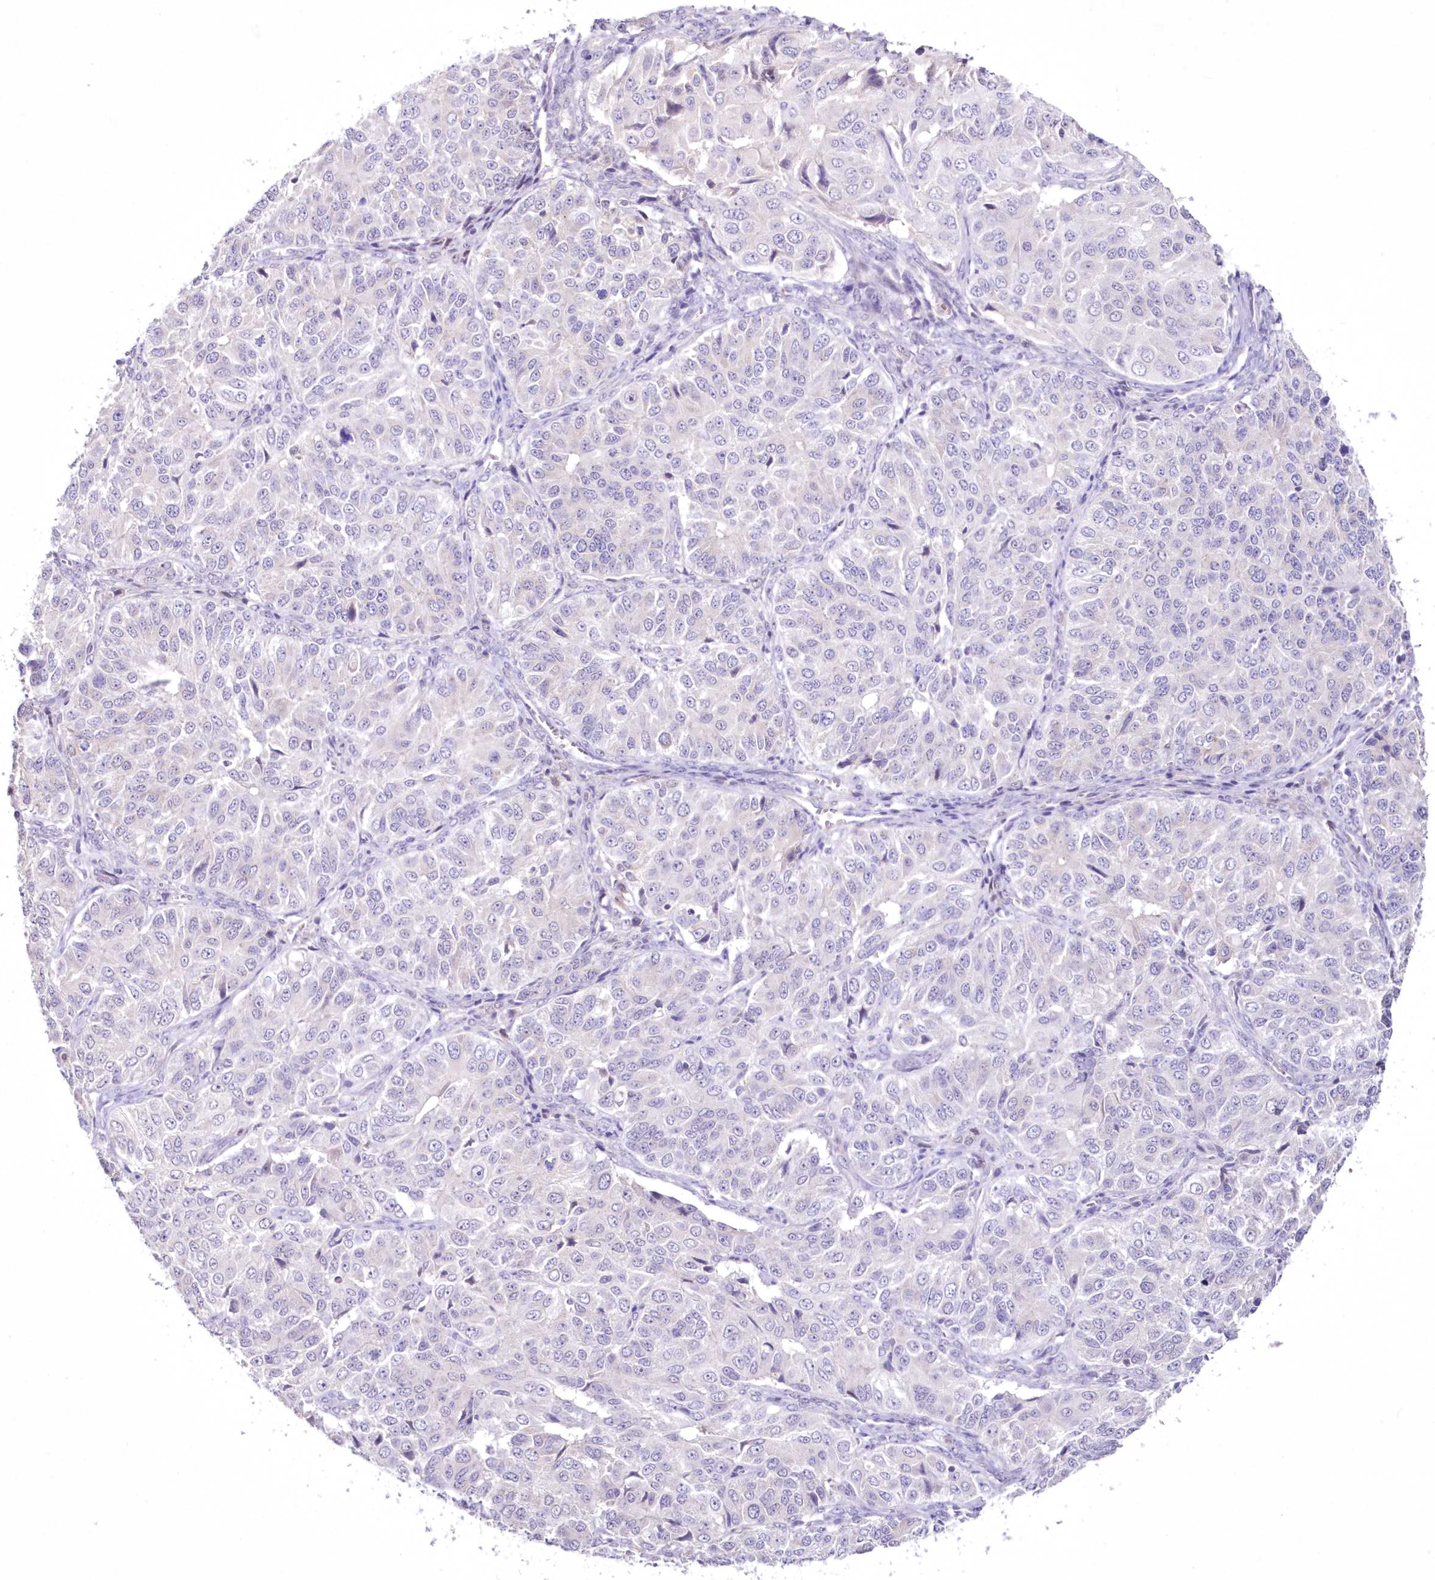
{"staining": {"intensity": "negative", "quantity": "none", "location": "none"}, "tissue": "ovarian cancer", "cell_type": "Tumor cells", "image_type": "cancer", "snomed": [{"axis": "morphology", "description": "Carcinoma, endometroid"}, {"axis": "topography", "description": "Ovary"}], "caption": "Immunohistochemistry image of ovarian cancer stained for a protein (brown), which shows no expression in tumor cells. Nuclei are stained in blue.", "gene": "NEU4", "patient": {"sex": "female", "age": 51}}